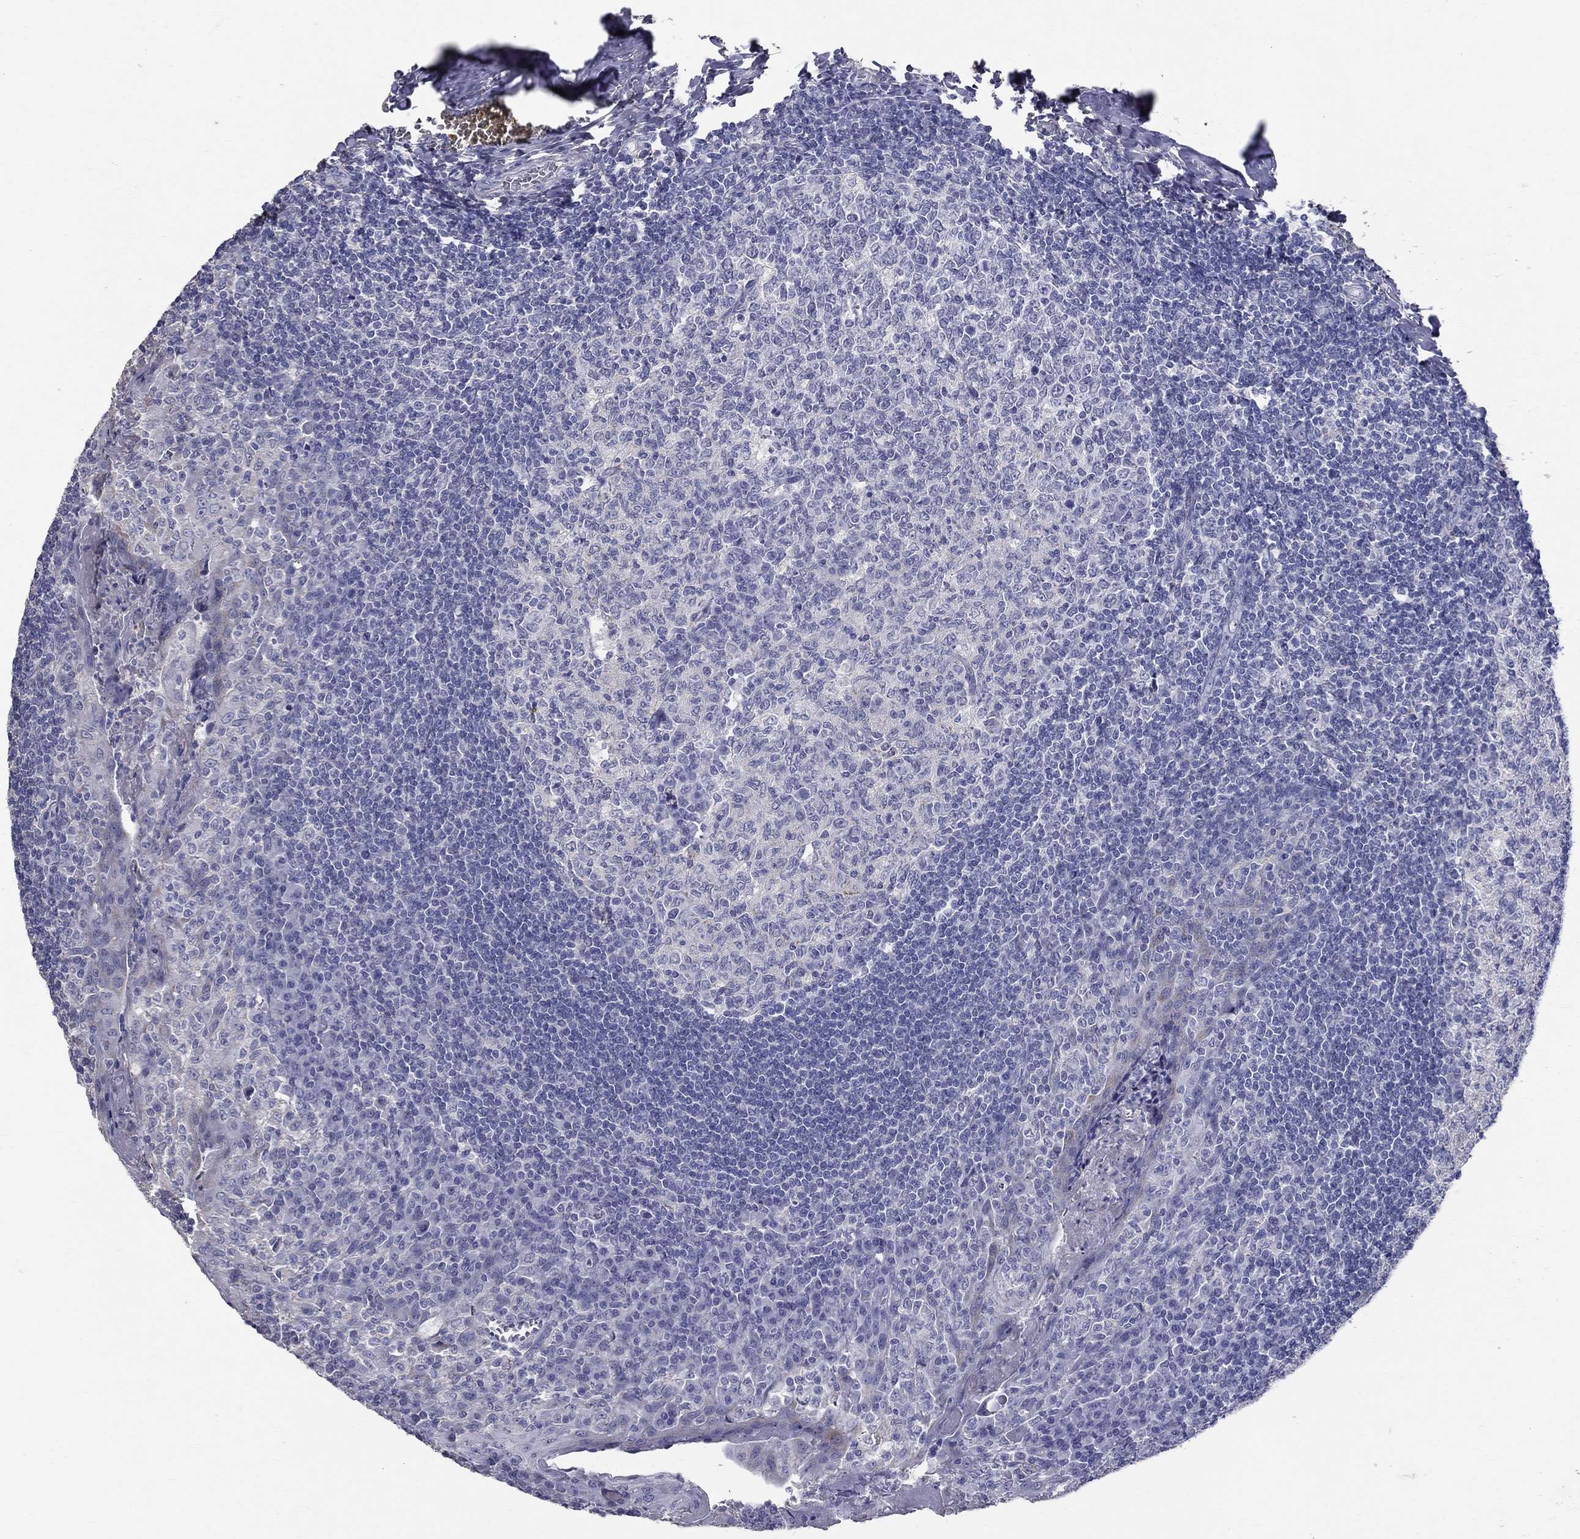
{"staining": {"intensity": "negative", "quantity": "none", "location": "none"}, "tissue": "tonsil", "cell_type": "Germinal center cells", "image_type": "normal", "snomed": [{"axis": "morphology", "description": "Normal tissue, NOS"}, {"axis": "topography", "description": "Tonsil"}], "caption": "This image is of normal tonsil stained with IHC to label a protein in brown with the nuclei are counter-stained blue. There is no expression in germinal center cells.", "gene": "ANXA10", "patient": {"sex": "female", "age": 13}}